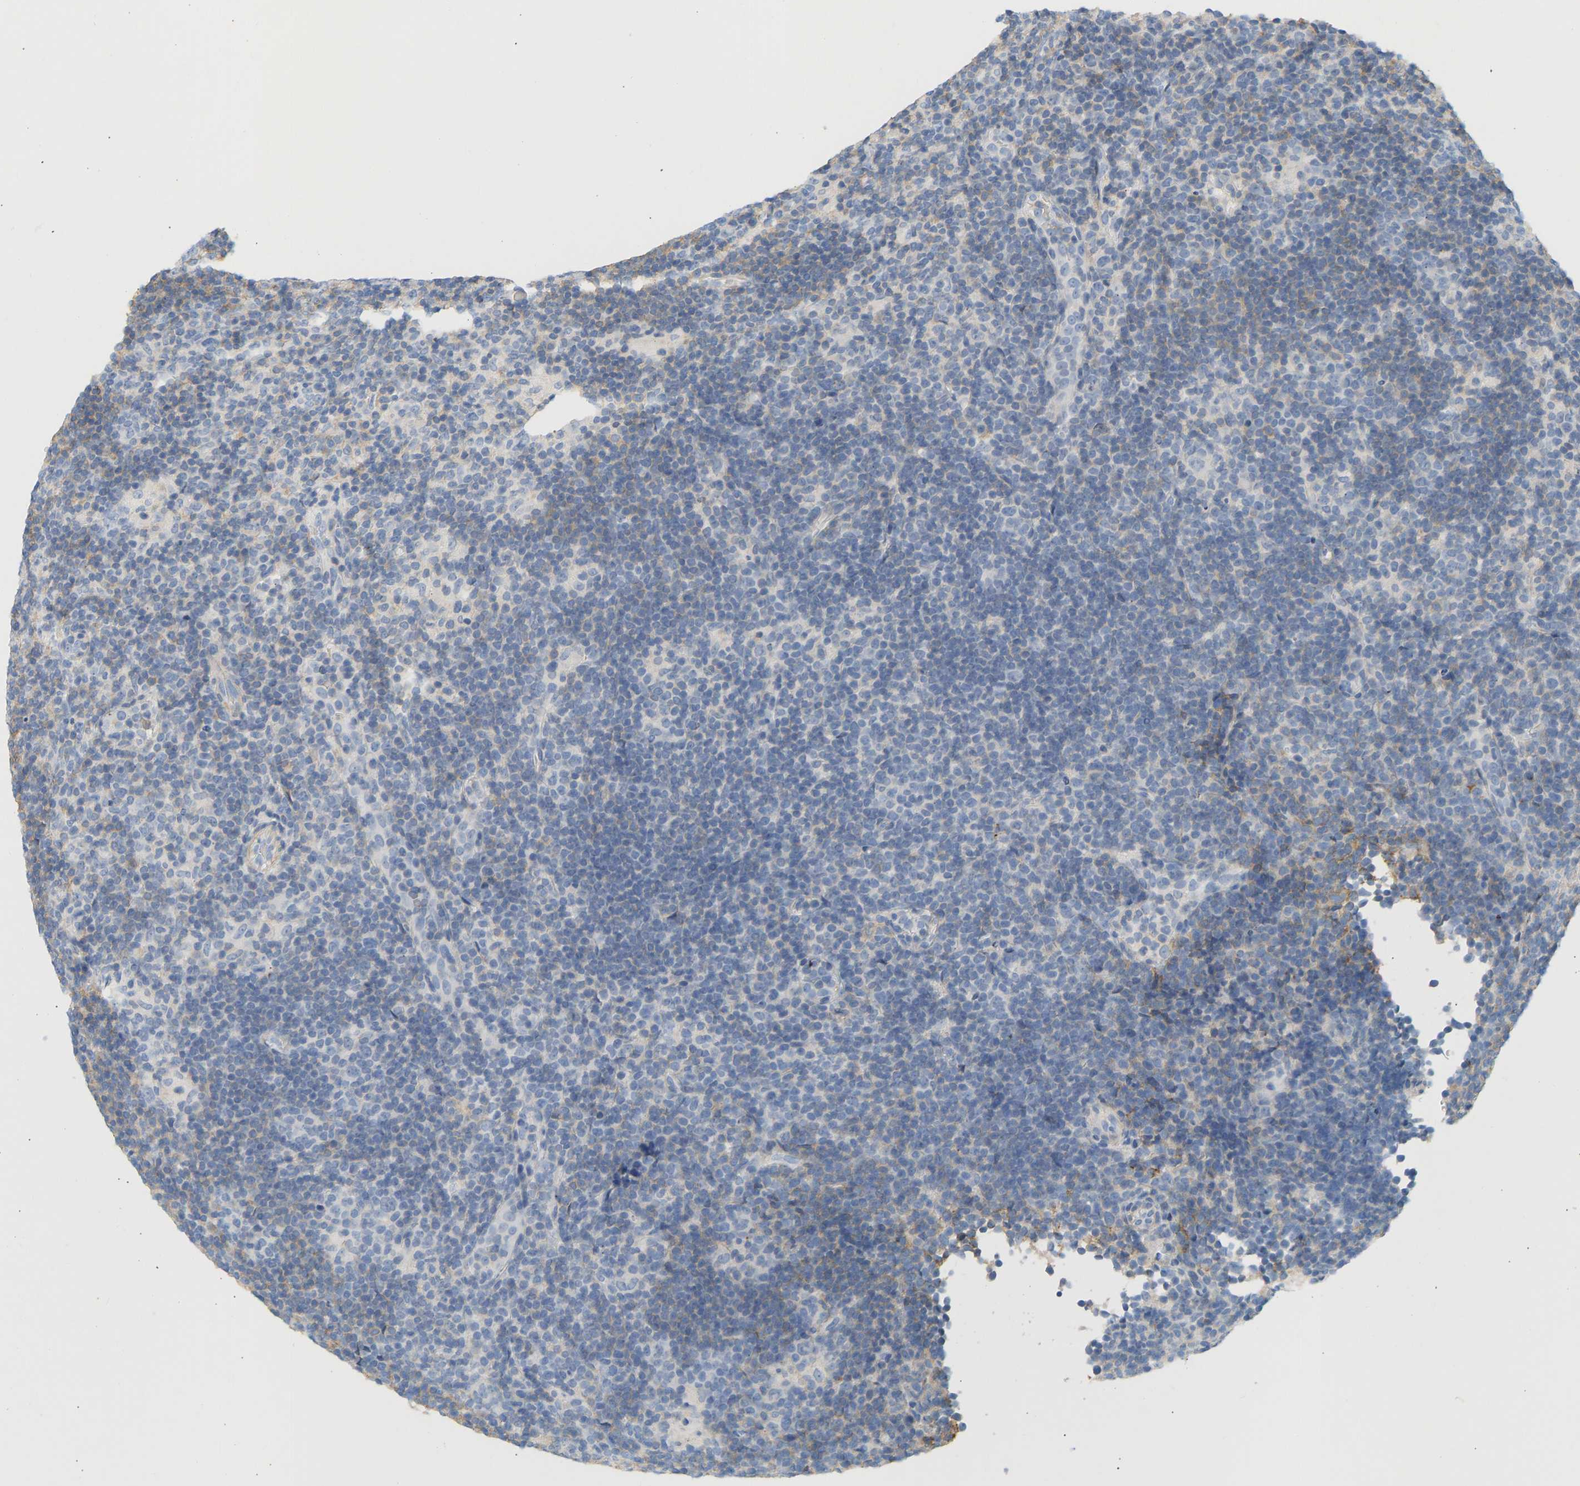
{"staining": {"intensity": "negative", "quantity": "none", "location": "none"}, "tissue": "lymphoma", "cell_type": "Tumor cells", "image_type": "cancer", "snomed": [{"axis": "morphology", "description": "Hodgkin's disease, NOS"}, {"axis": "topography", "description": "Lymph node"}], "caption": "Protein analysis of lymphoma displays no significant staining in tumor cells. (Brightfield microscopy of DAB (3,3'-diaminobenzidine) IHC at high magnification).", "gene": "BVES", "patient": {"sex": "female", "age": 57}}